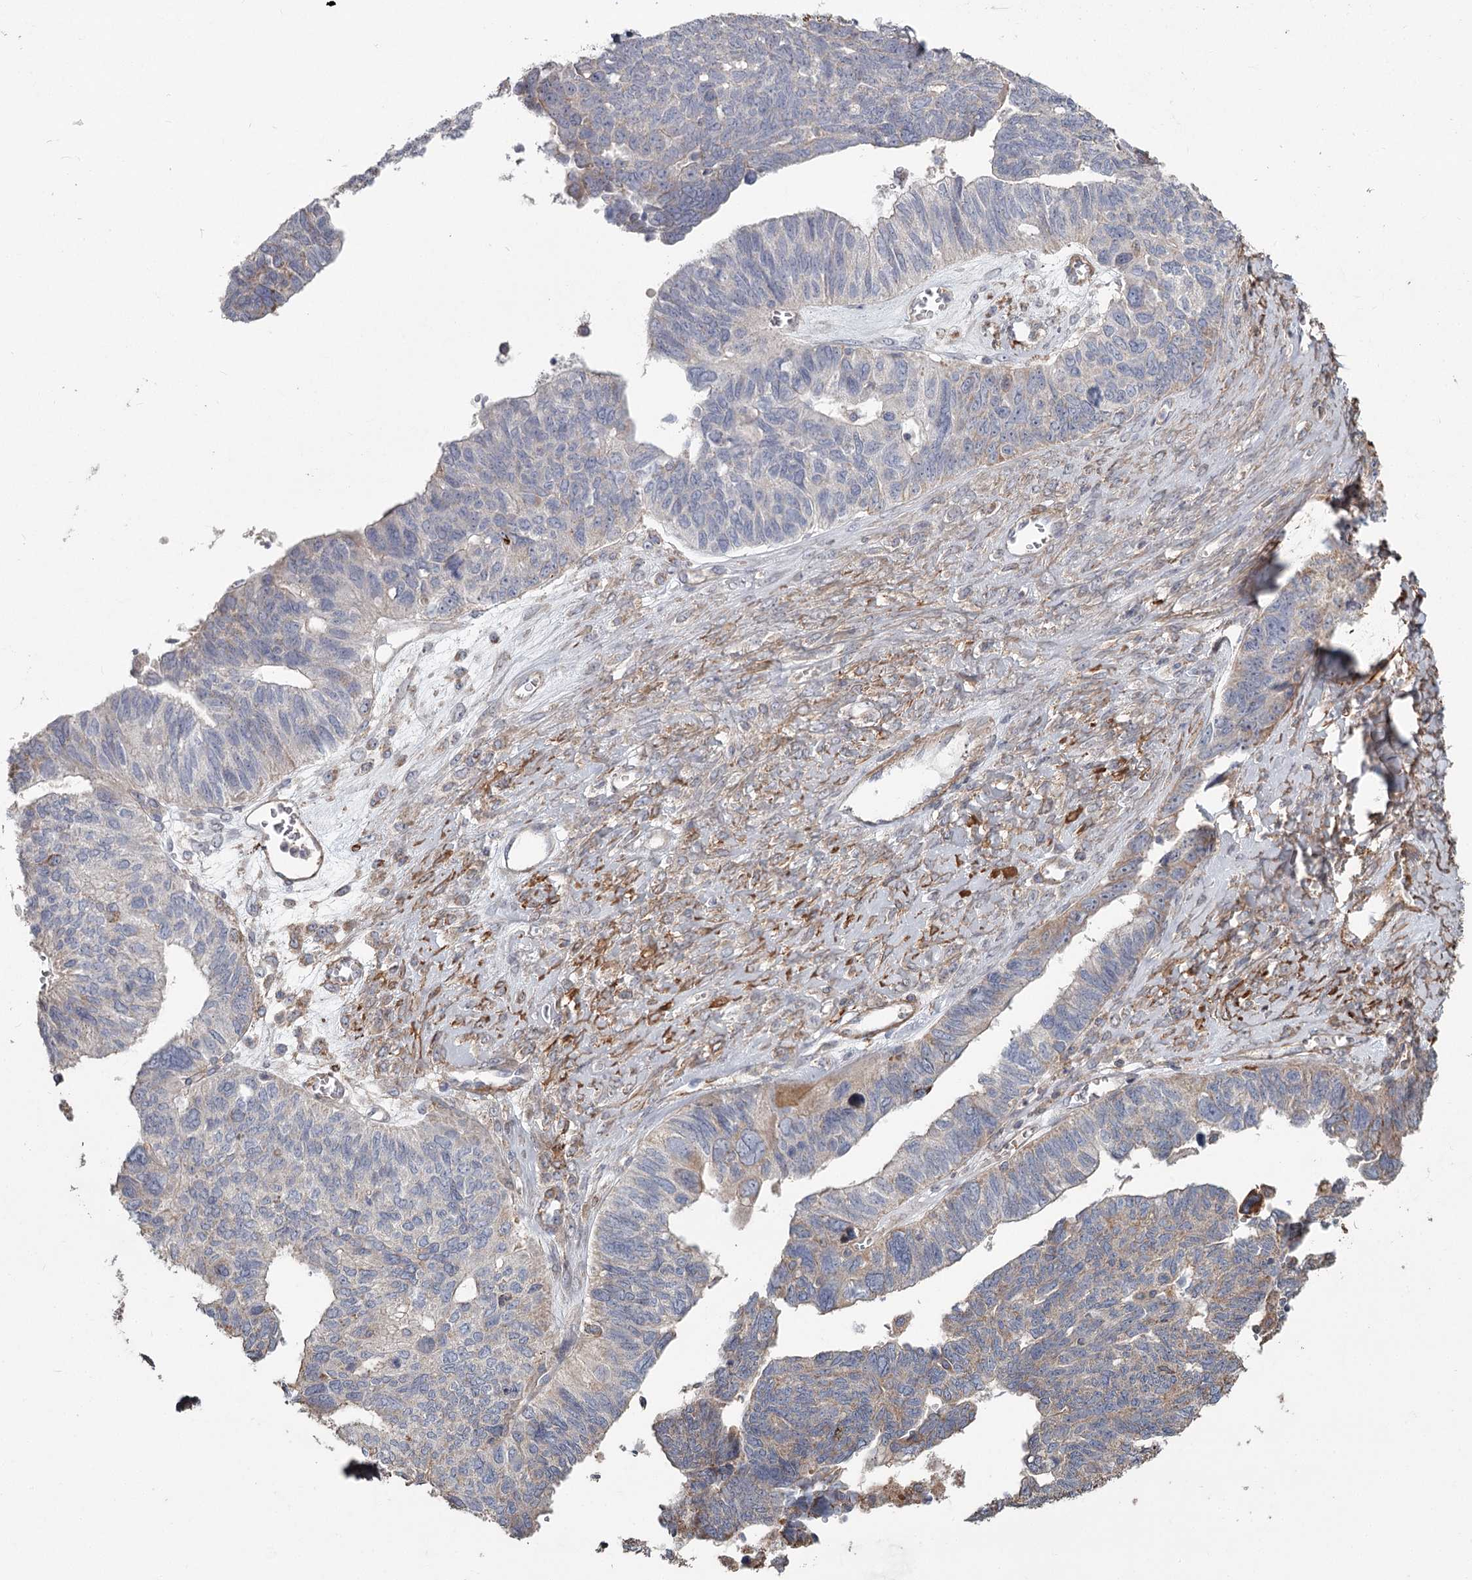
{"staining": {"intensity": "weak", "quantity": "<25%", "location": "cytoplasmic/membranous"}, "tissue": "ovarian cancer", "cell_type": "Tumor cells", "image_type": "cancer", "snomed": [{"axis": "morphology", "description": "Cystadenocarcinoma, serous, NOS"}, {"axis": "topography", "description": "Ovary"}], "caption": "A micrograph of serous cystadenocarcinoma (ovarian) stained for a protein reveals no brown staining in tumor cells.", "gene": "DHRS9", "patient": {"sex": "female", "age": 79}}